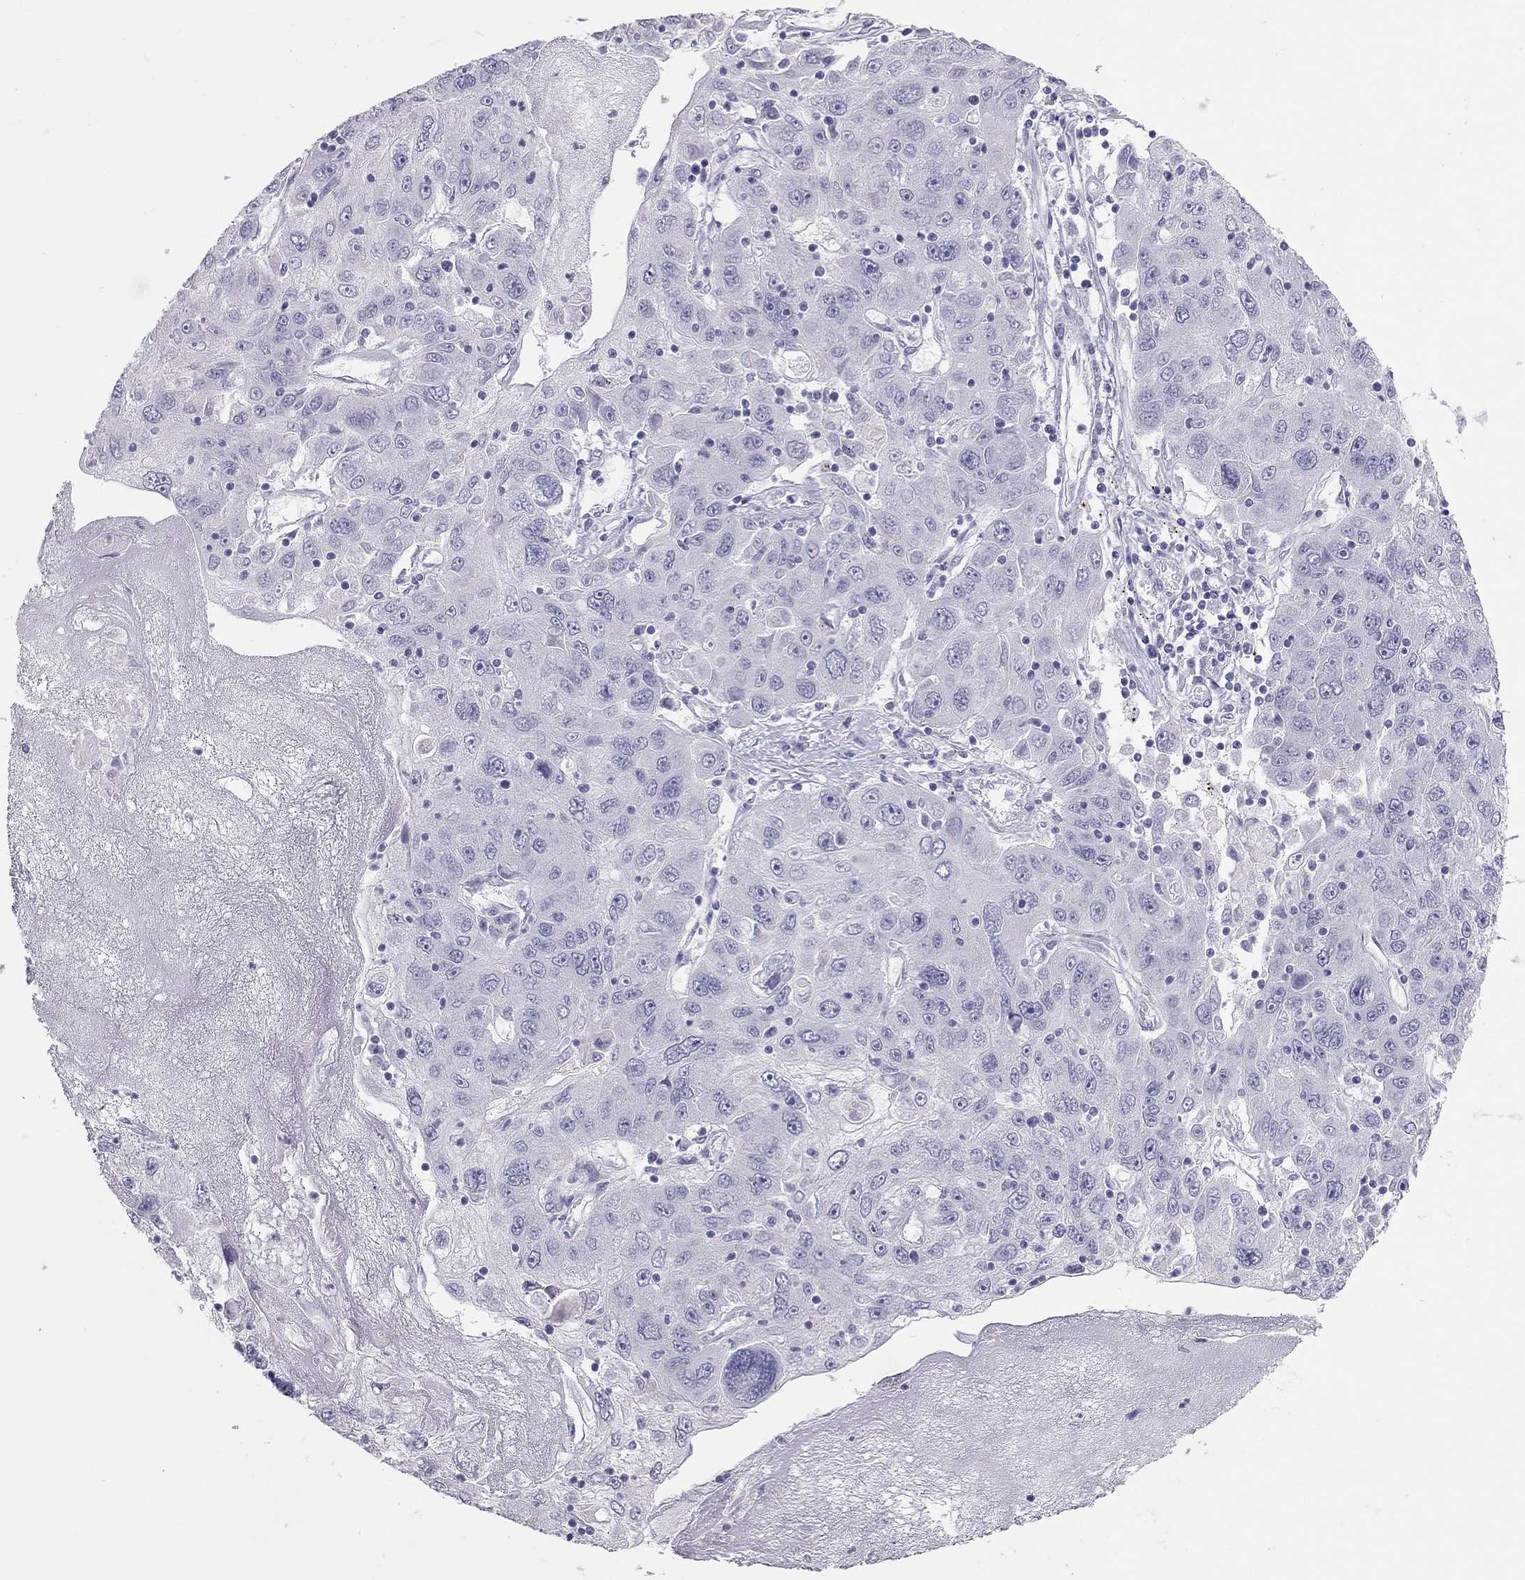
{"staining": {"intensity": "negative", "quantity": "none", "location": "none"}, "tissue": "stomach cancer", "cell_type": "Tumor cells", "image_type": "cancer", "snomed": [{"axis": "morphology", "description": "Adenocarcinoma, NOS"}, {"axis": "topography", "description": "Stomach"}], "caption": "Immunohistochemical staining of human stomach cancer (adenocarcinoma) displays no significant staining in tumor cells.", "gene": "SPATA12", "patient": {"sex": "male", "age": 56}}